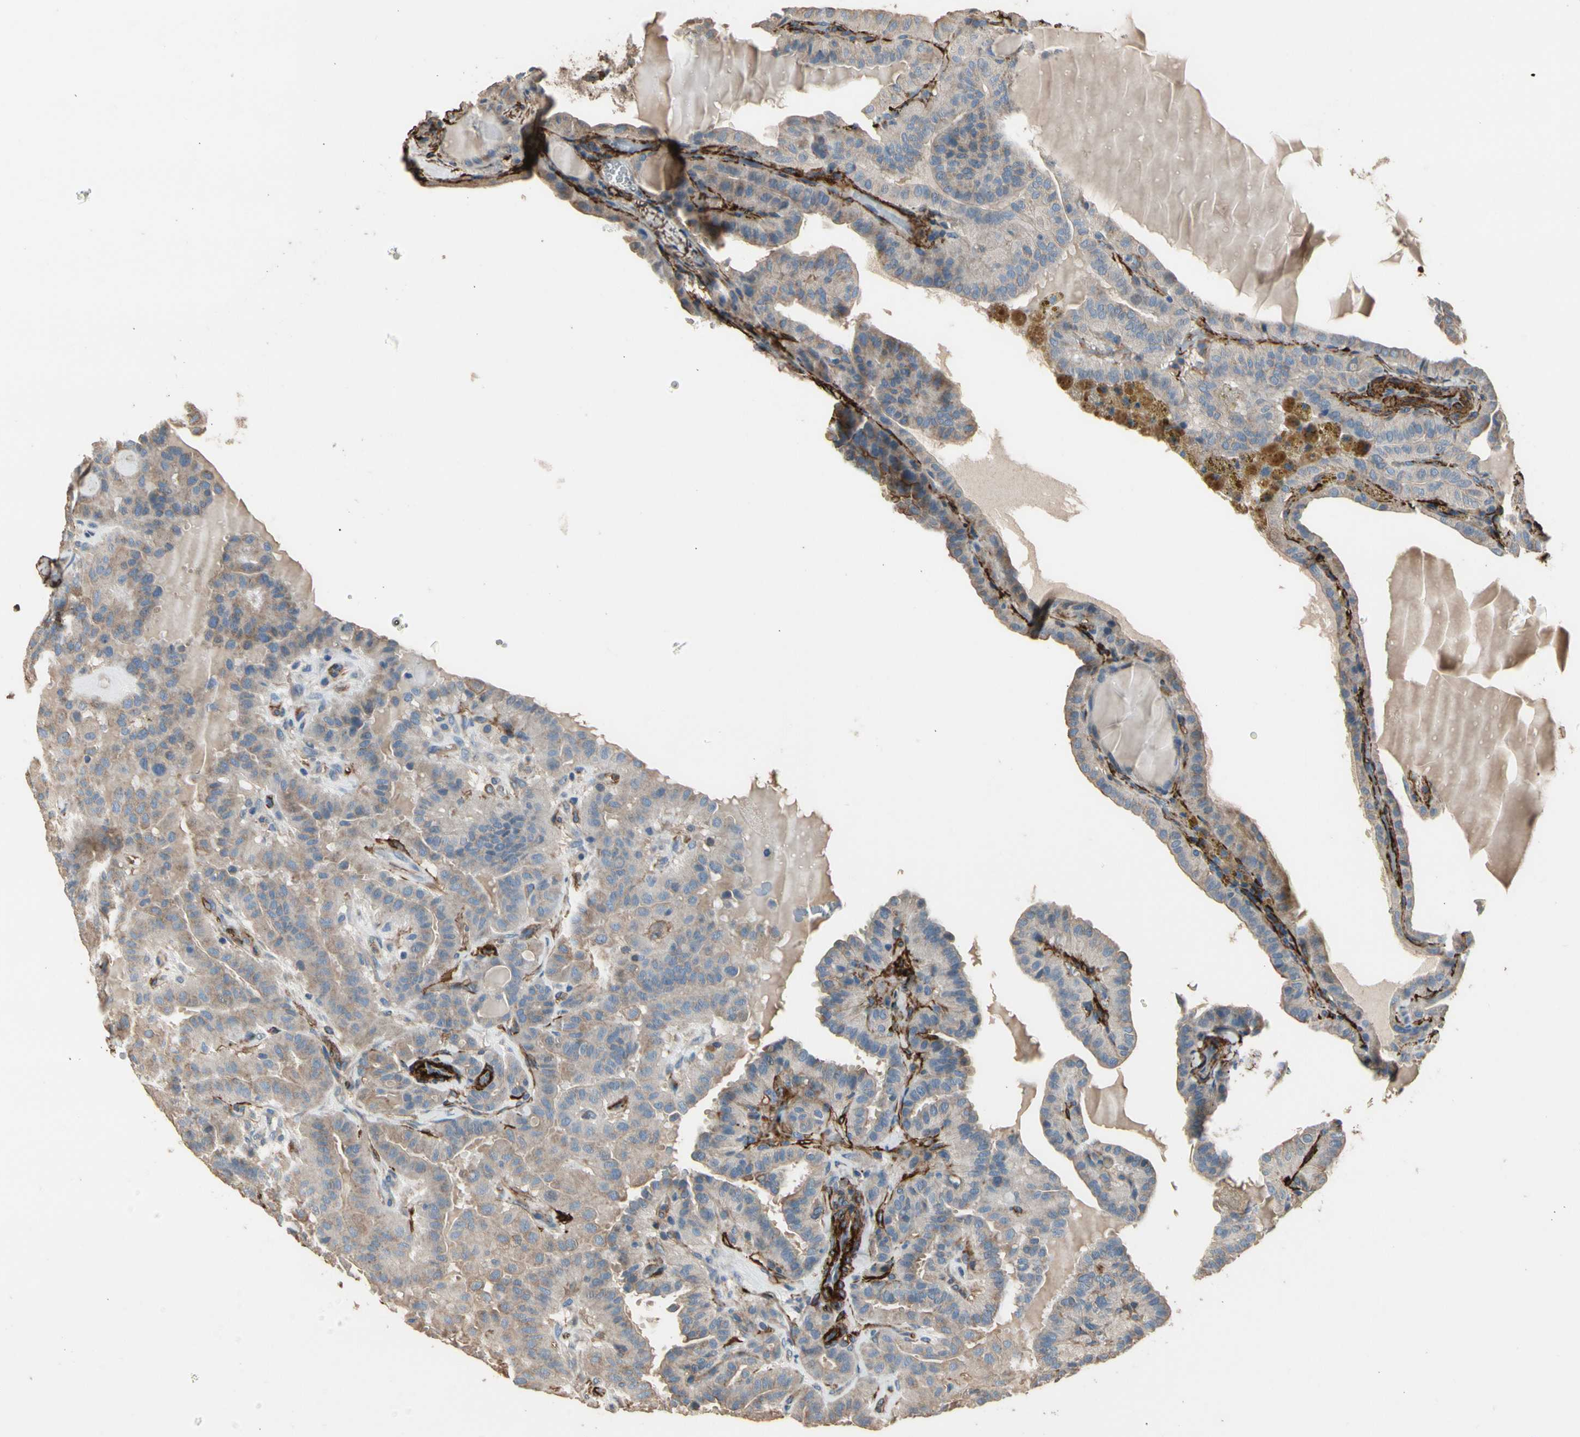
{"staining": {"intensity": "weak", "quantity": ">75%", "location": "cytoplasmic/membranous"}, "tissue": "thyroid cancer", "cell_type": "Tumor cells", "image_type": "cancer", "snomed": [{"axis": "morphology", "description": "Papillary adenocarcinoma, NOS"}, {"axis": "topography", "description": "Thyroid gland"}], "caption": "Immunohistochemistry (DAB) staining of human thyroid cancer (papillary adenocarcinoma) exhibits weak cytoplasmic/membranous protein positivity in approximately >75% of tumor cells.", "gene": "SUSD2", "patient": {"sex": "male", "age": 77}}